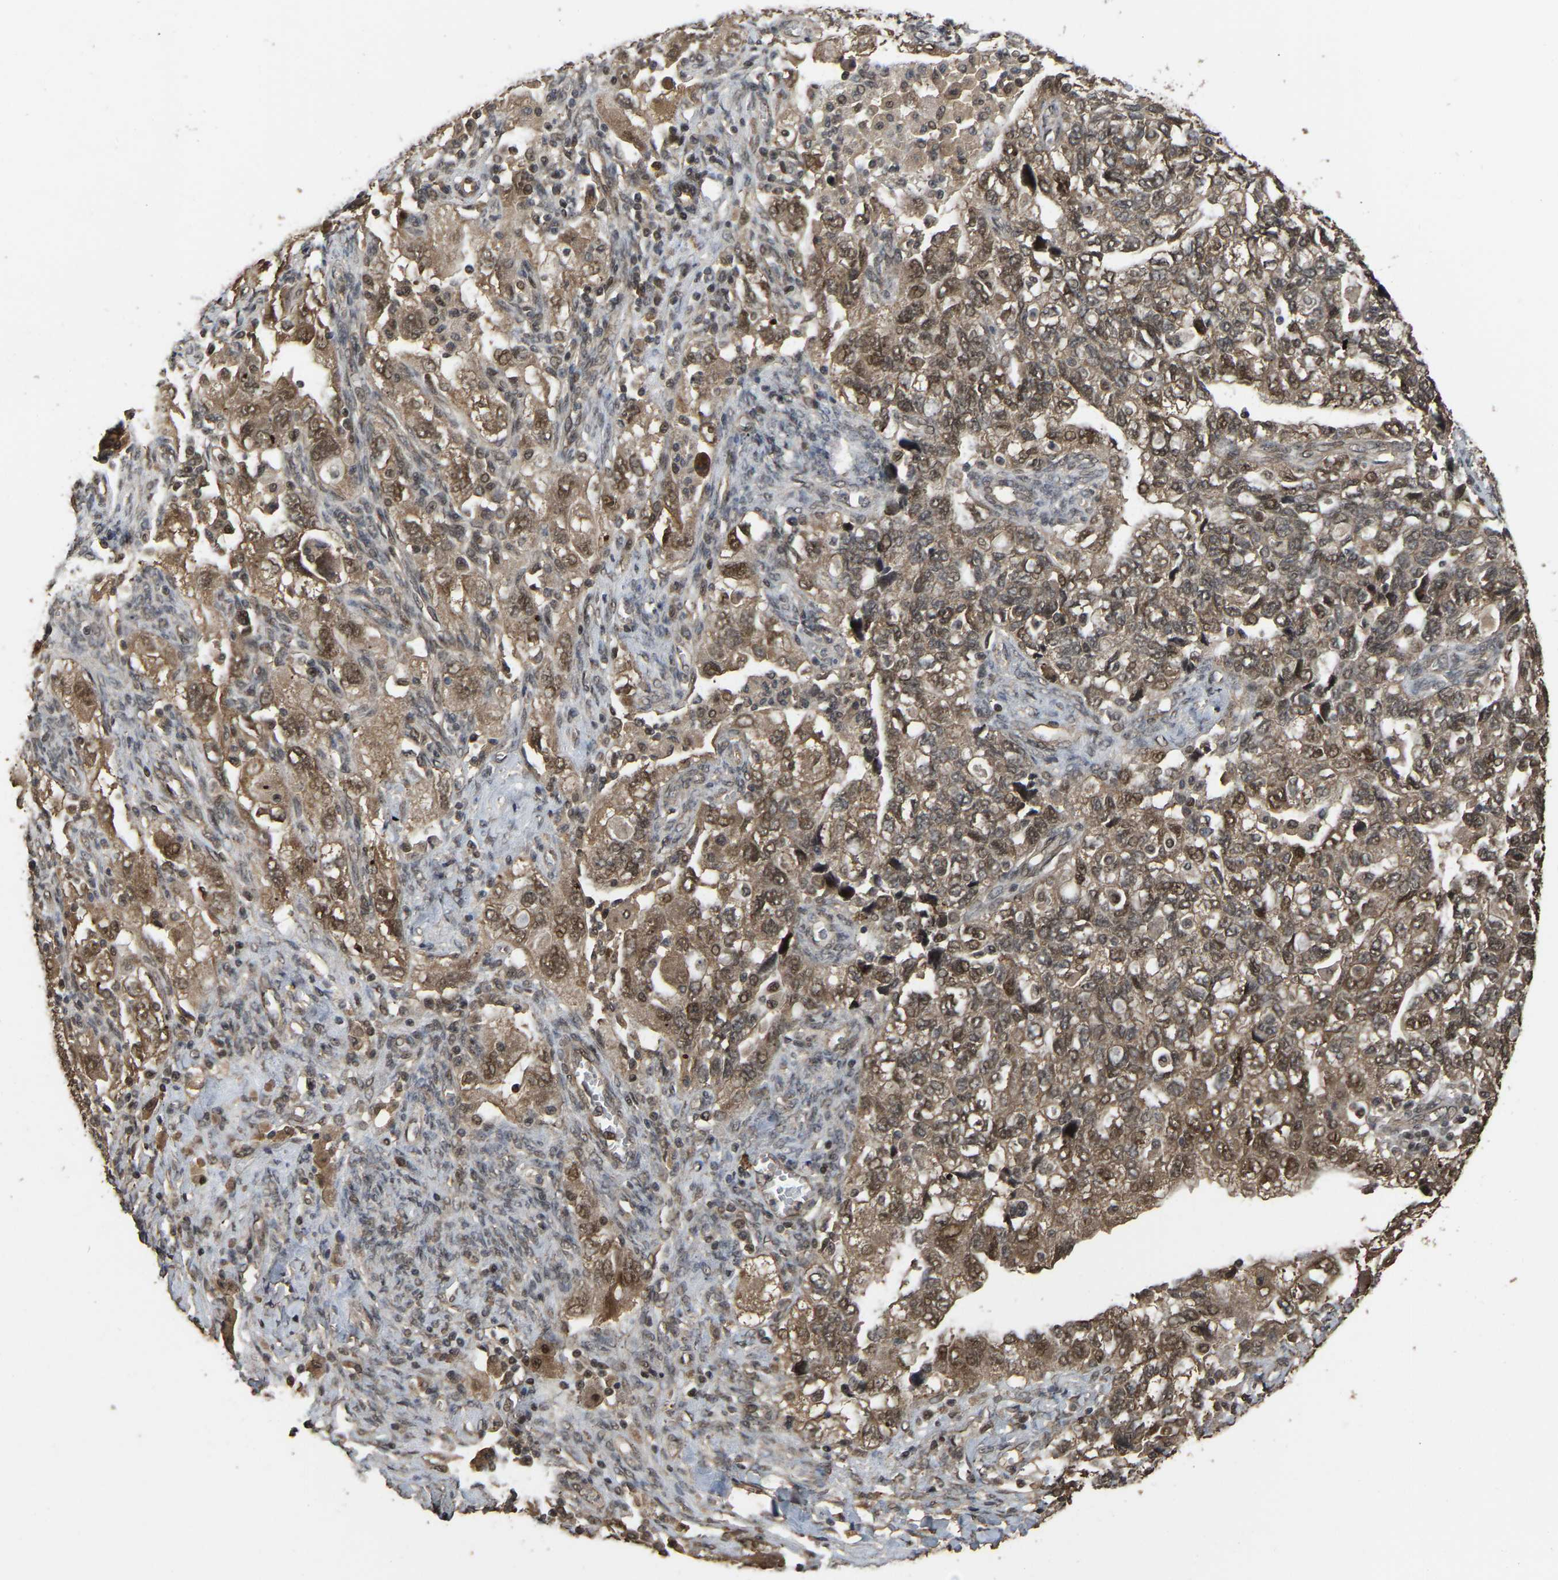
{"staining": {"intensity": "moderate", "quantity": ">75%", "location": "cytoplasmic/membranous,nuclear"}, "tissue": "ovarian cancer", "cell_type": "Tumor cells", "image_type": "cancer", "snomed": [{"axis": "morphology", "description": "Carcinoma, NOS"}, {"axis": "morphology", "description": "Cystadenocarcinoma, serous, NOS"}, {"axis": "topography", "description": "Ovary"}], "caption": "Ovarian serous cystadenocarcinoma stained with DAB (3,3'-diaminobenzidine) immunohistochemistry displays medium levels of moderate cytoplasmic/membranous and nuclear positivity in about >75% of tumor cells.", "gene": "ARHGAP23", "patient": {"sex": "female", "age": 69}}